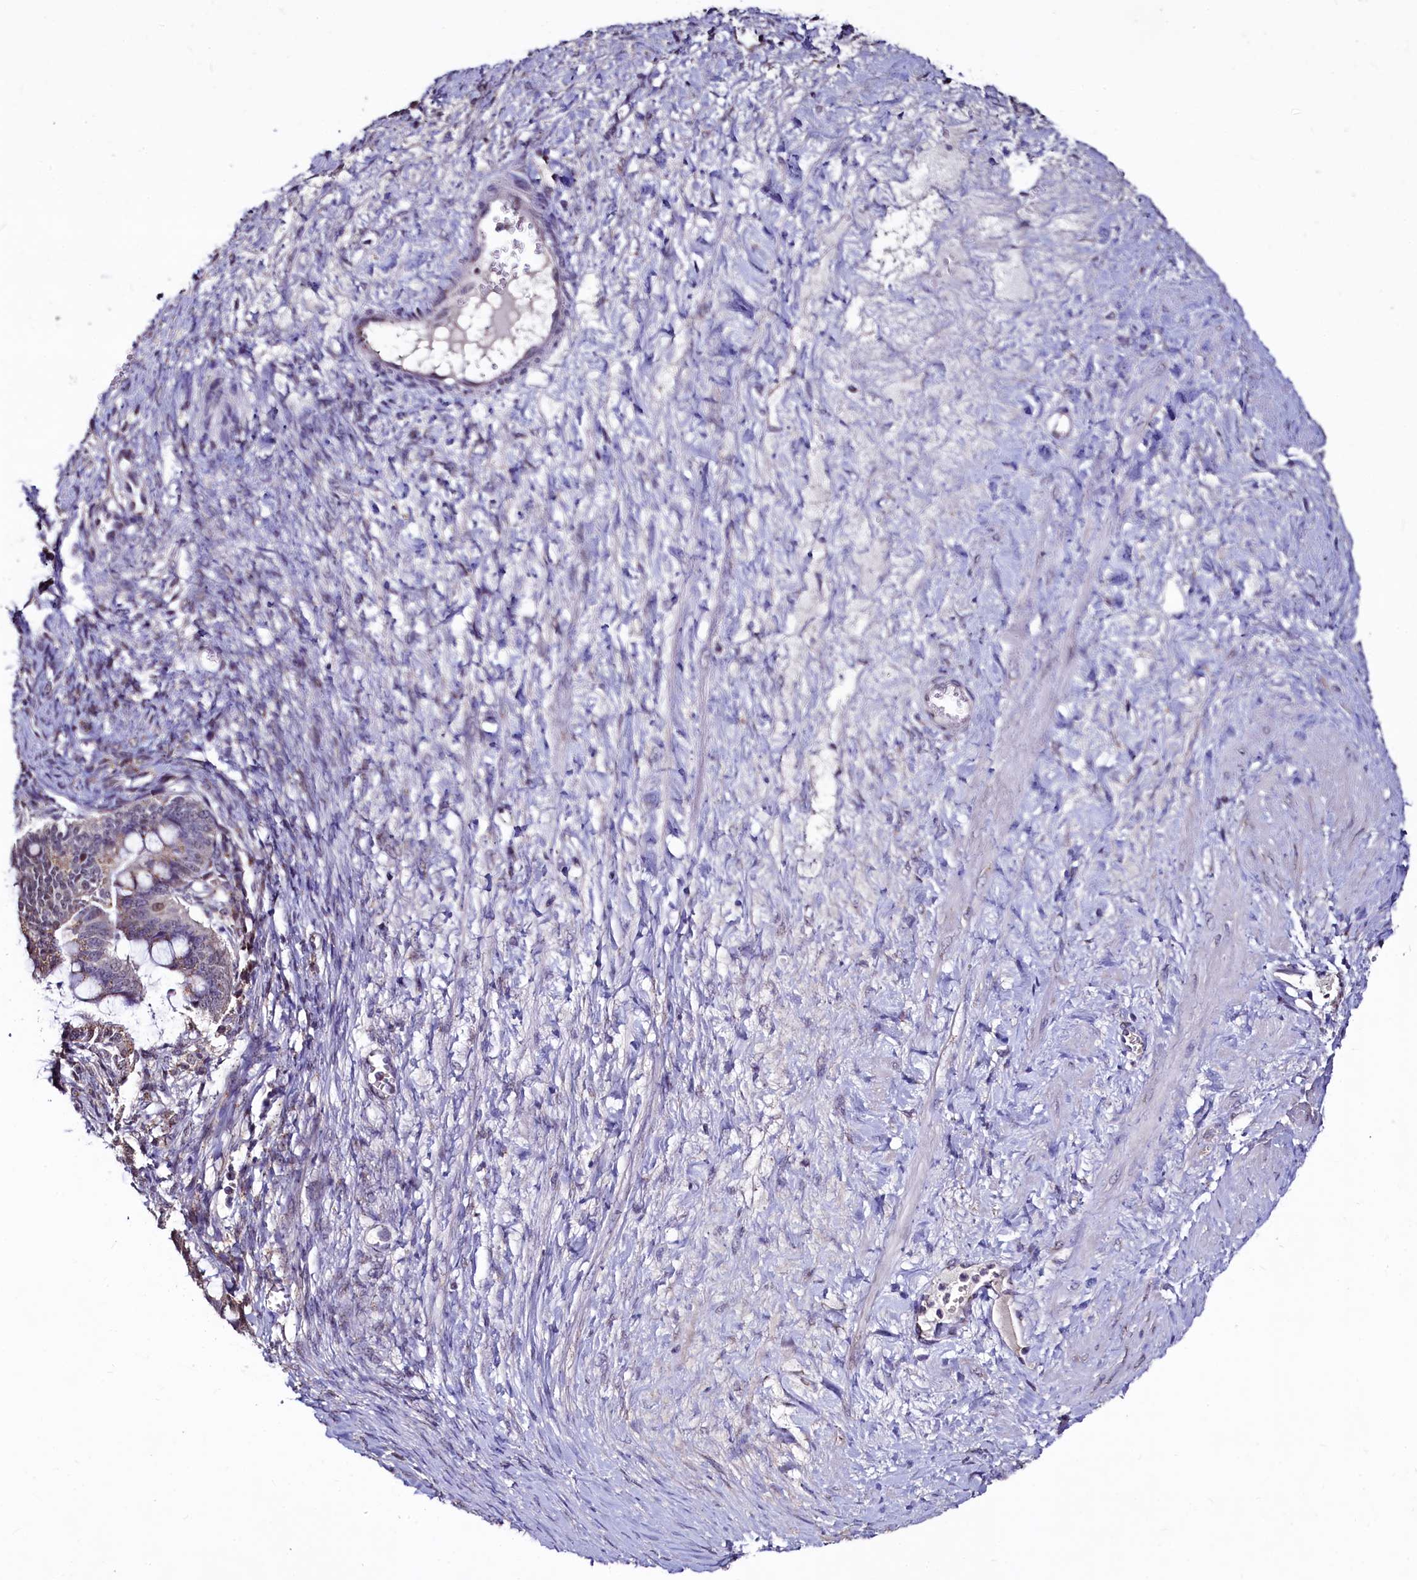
{"staining": {"intensity": "weak", "quantity": ">75%", "location": "cytoplasmic/membranous"}, "tissue": "ovarian cancer", "cell_type": "Tumor cells", "image_type": "cancer", "snomed": [{"axis": "morphology", "description": "Cystadenocarcinoma, mucinous, NOS"}, {"axis": "topography", "description": "Ovary"}], "caption": "Human ovarian cancer stained with a protein marker displays weak staining in tumor cells.", "gene": "SEC24C", "patient": {"sex": "female", "age": 73}}